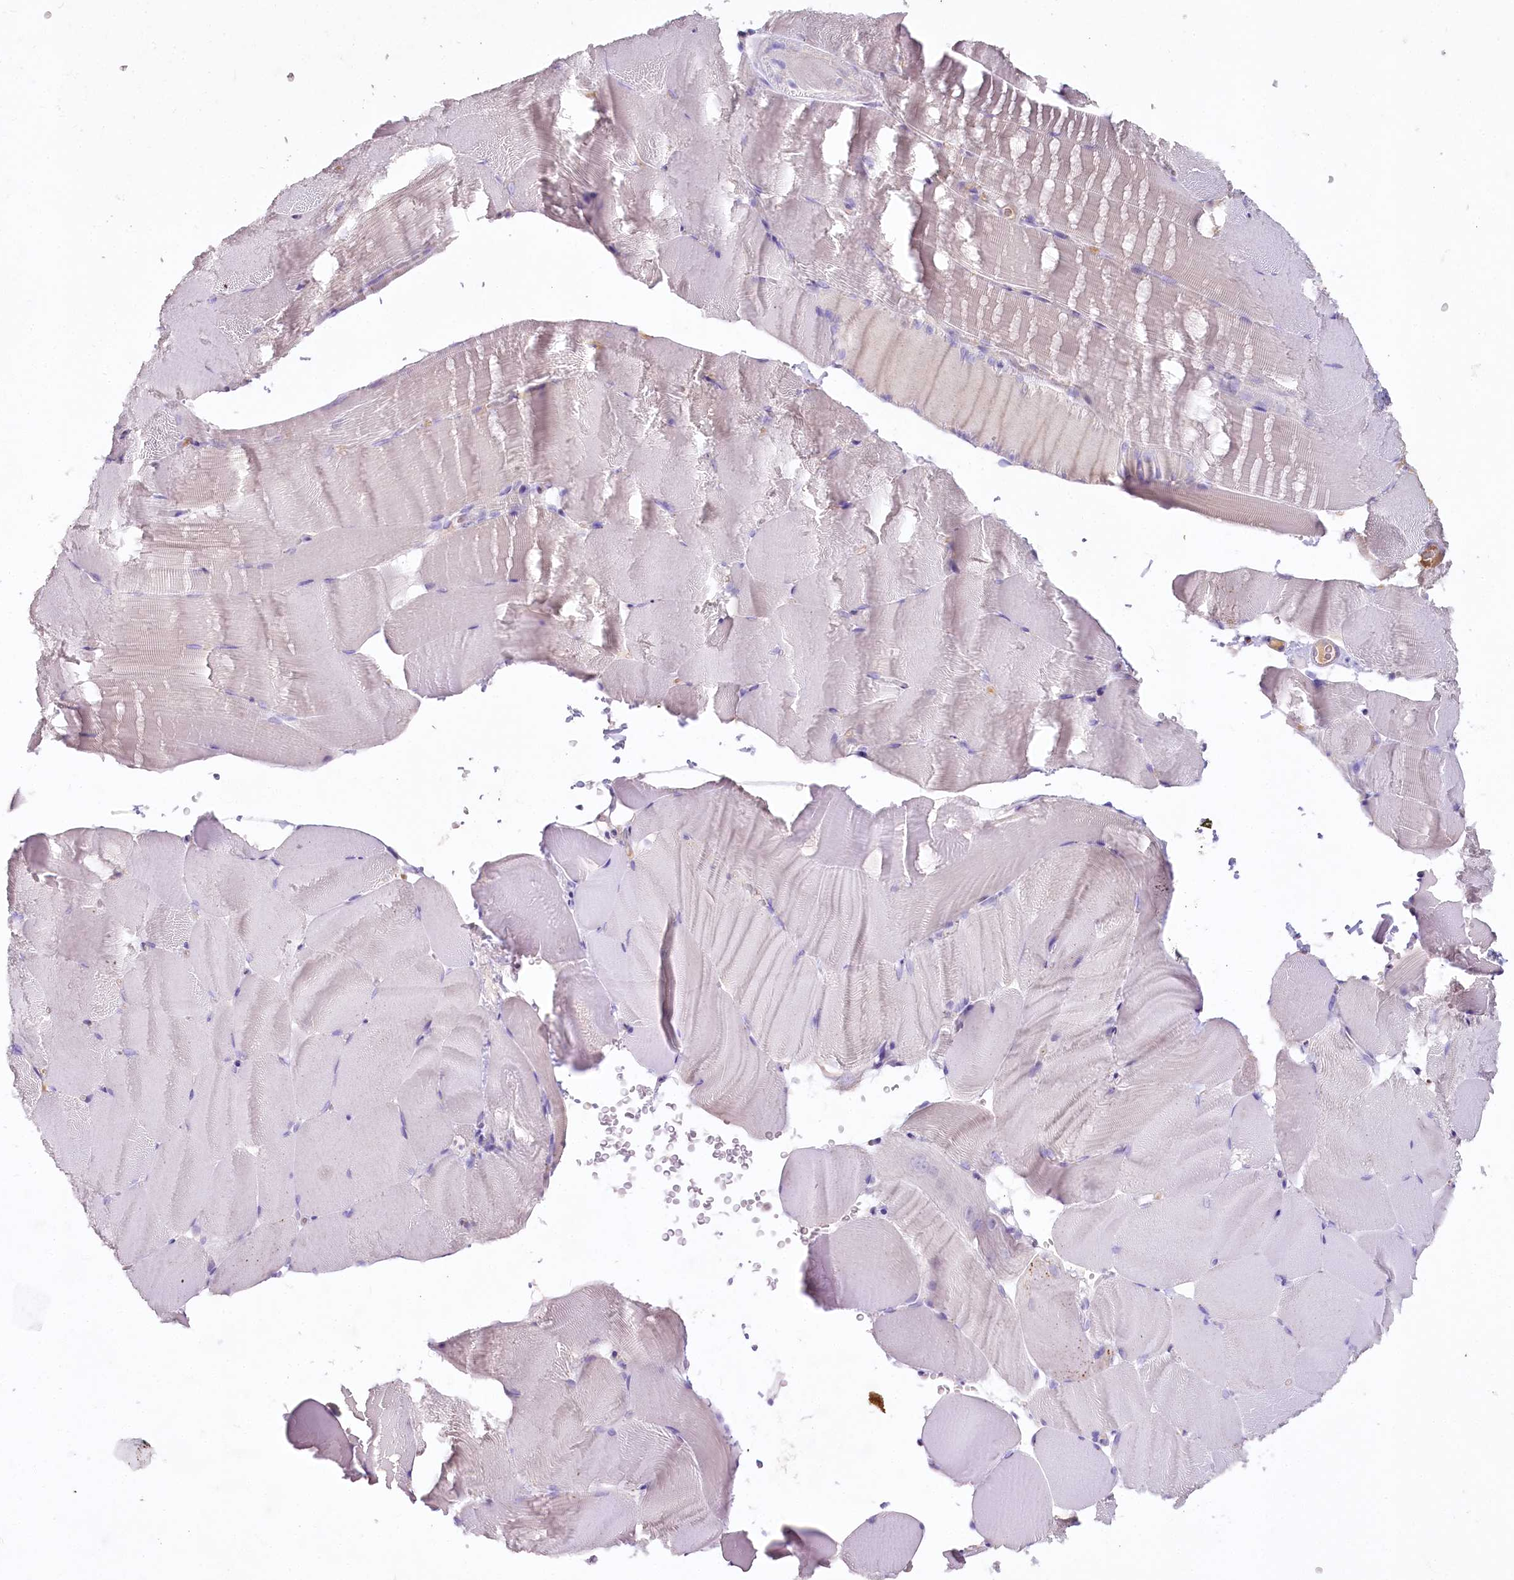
{"staining": {"intensity": "negative", "quantity": "none", "location": "none"}, "tissue": "skeletal muscle", "cell_type": "Myocytes", "image_type": "normal", "snomed": [{"axis": "morphology", "description": "Normal tissue, NOS"}, {"axis": "topography", "description": "Skeletal muscle"}, {"axis": "topography", "description": "Parathyroid gland"}], "caption": "Myocytes are negative for brown protein staining in normal skeletal muscle. The staining is performed using DAB (3,3'-diaminobenzidine) brown chromogen with nuclei counter-stained in using hematoxylin.", "gene": "HPD", "patient": {"sex": "female", "age": 37}}